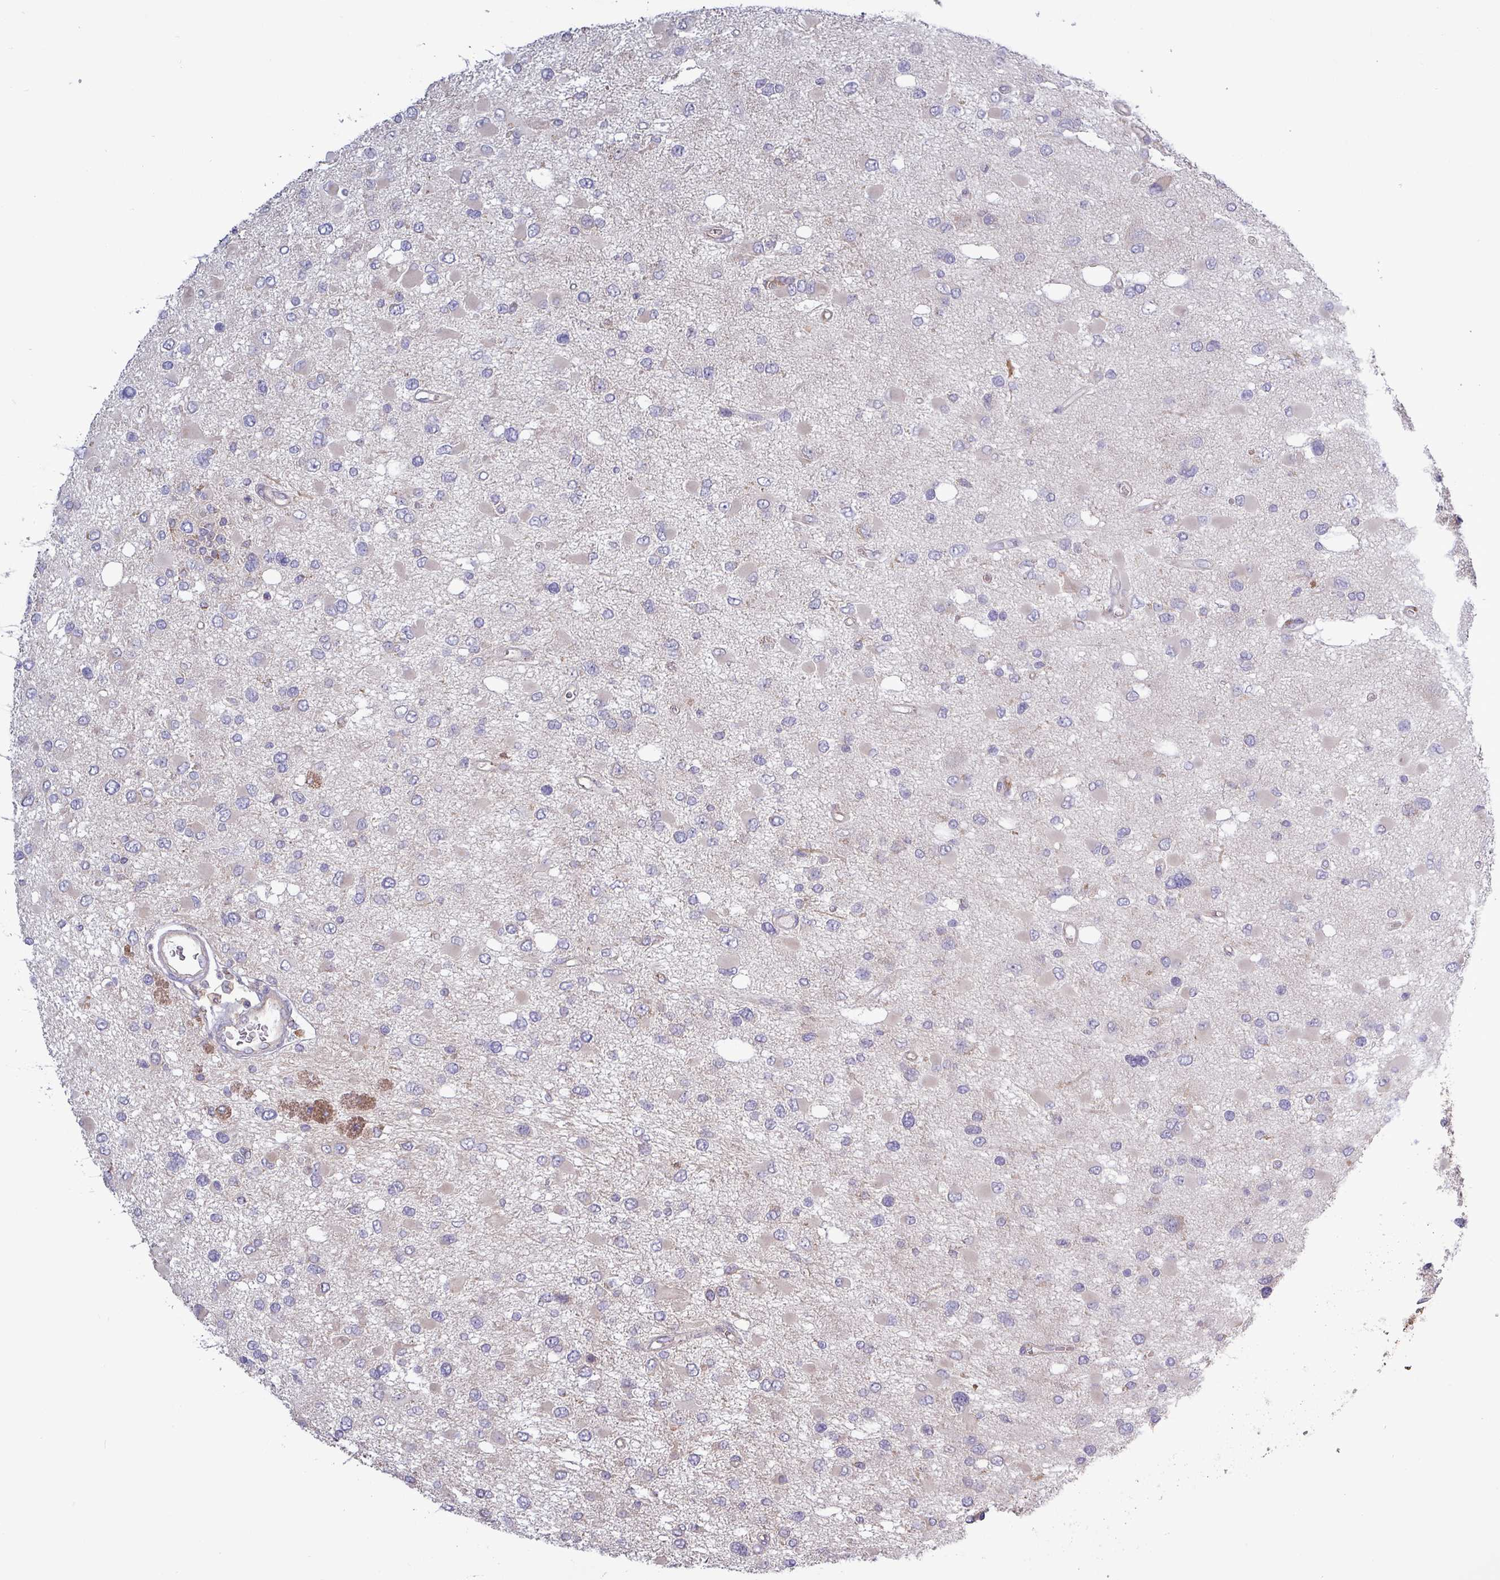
{"staining": {"intensity": "negative", "quantity": "none", "location": "none"}, "tissue": "glioma", "cell_type": "Tumor cells", "image_type": "cancer", "snomed": [{"axis": "morphology", "description": "Glioma, malignant, High grade"}, {"axis": "topography", "description": "Brain"}], "caption": "An image of human glioma is negative for staining in tumor cells. Brightfield microscopy of immunohistochemistry (IHC) stained with DAB (3,3'-diaminobenzidine) (brown) and hematoxylin (blue), captured at high magnification.", "gene": "PLIN2", "patient": {"sex": "male", "age": 53}}